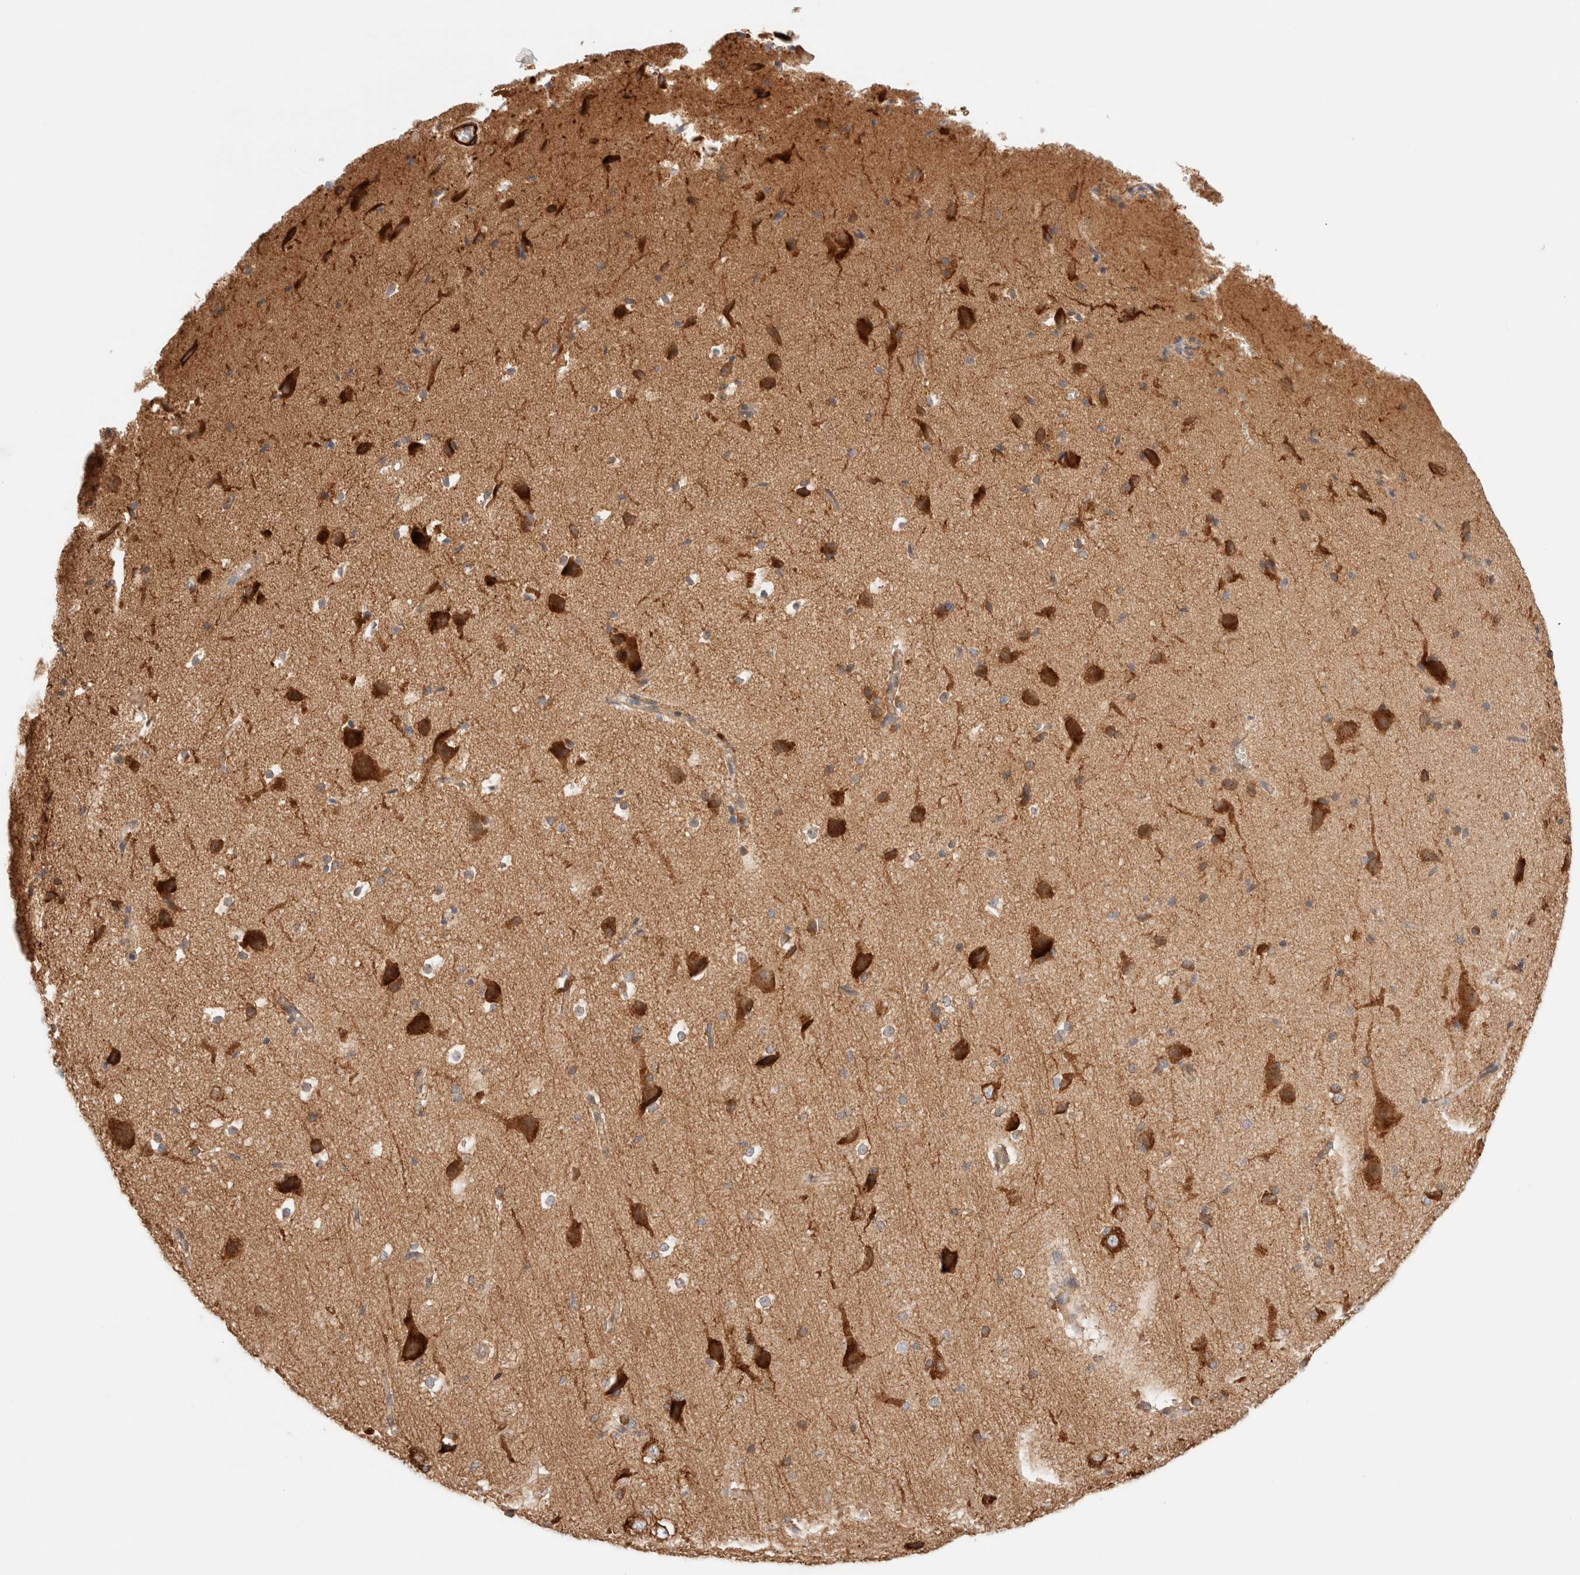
{"staining": {"intensity": "moderate", "quantity": "25%-75%", "location": "cytoplasmic/membranous"}, "tissue": "cerebral cortex", "cell_type": "Endothelial cells", "image_type": "normal", "snomed": [{"axis": "morphology", "description": "Normal tissue, NOS"}, {"axis": "morphology", "description": "Developmental malformation"}, {"axis": "topography", "description": "Cerebral cortex"}], "caption": "Moderate cytoplasmic/membranous staining for a protein is appreciated in about 25%-75% of endothelial cells of unremarkable cerebral cortex using immunohistochemistry (IHC).", "gene": "RRP15", "patient": {"sex": "female", "age": 30}}